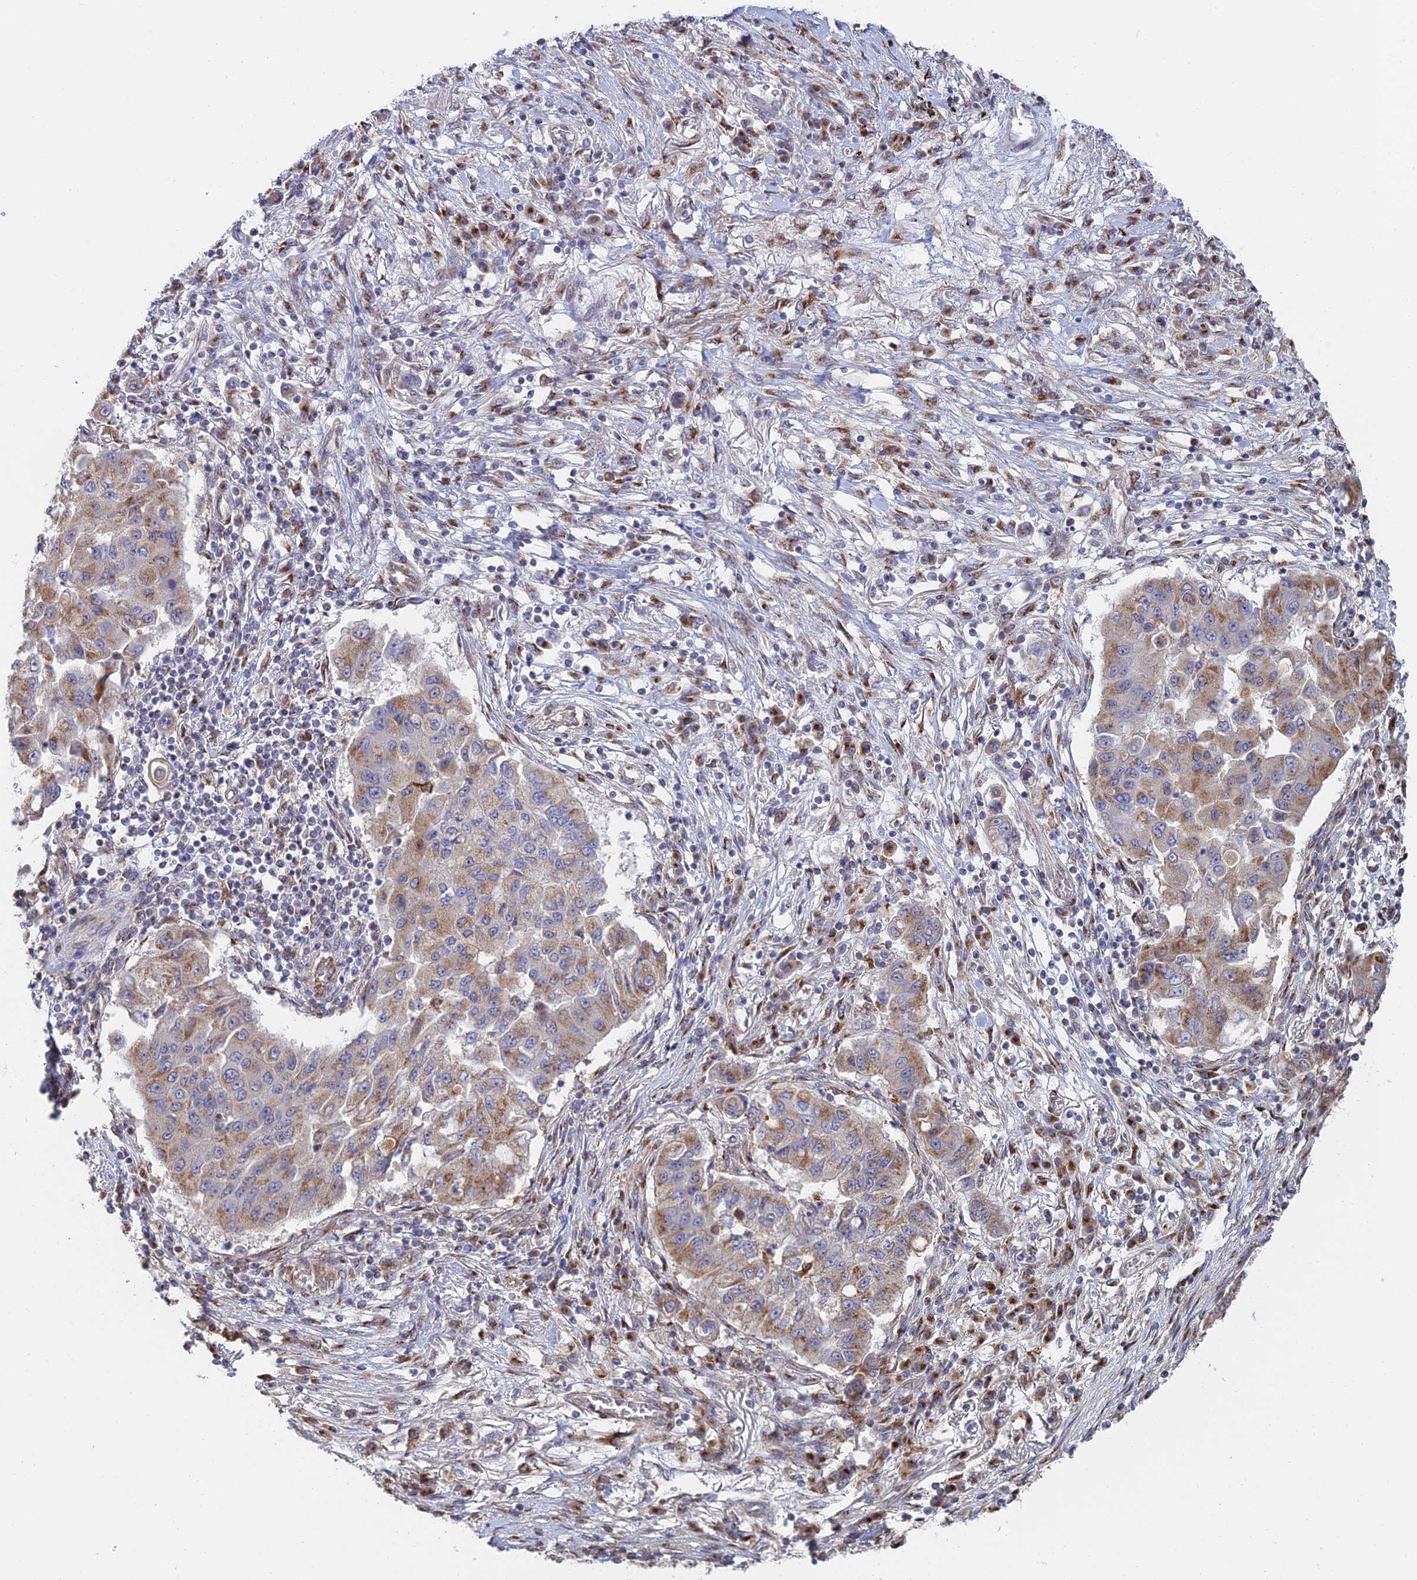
{"staining": {"intensity": "moderate", "quantity": ">75%", "location": "cytoplasmic/membranous"}, "tissue": "lung cancer", "cell_type": "Tumor cells", "image_type": "cancer", "snomed": [{"axis": "morphology", "description": "Squamous cell carcinoma, NOS"}, {"axis": "topography", "description": "Lung"}], "caption": "Lung cancer (squamous cell carcinoma) stained with IHC shows moderate cytoplasmic/membranous positivity in about >75% of tumor cells.", "gene": "HS2ST1", "patient": {"sex": "male", "age": 74}}